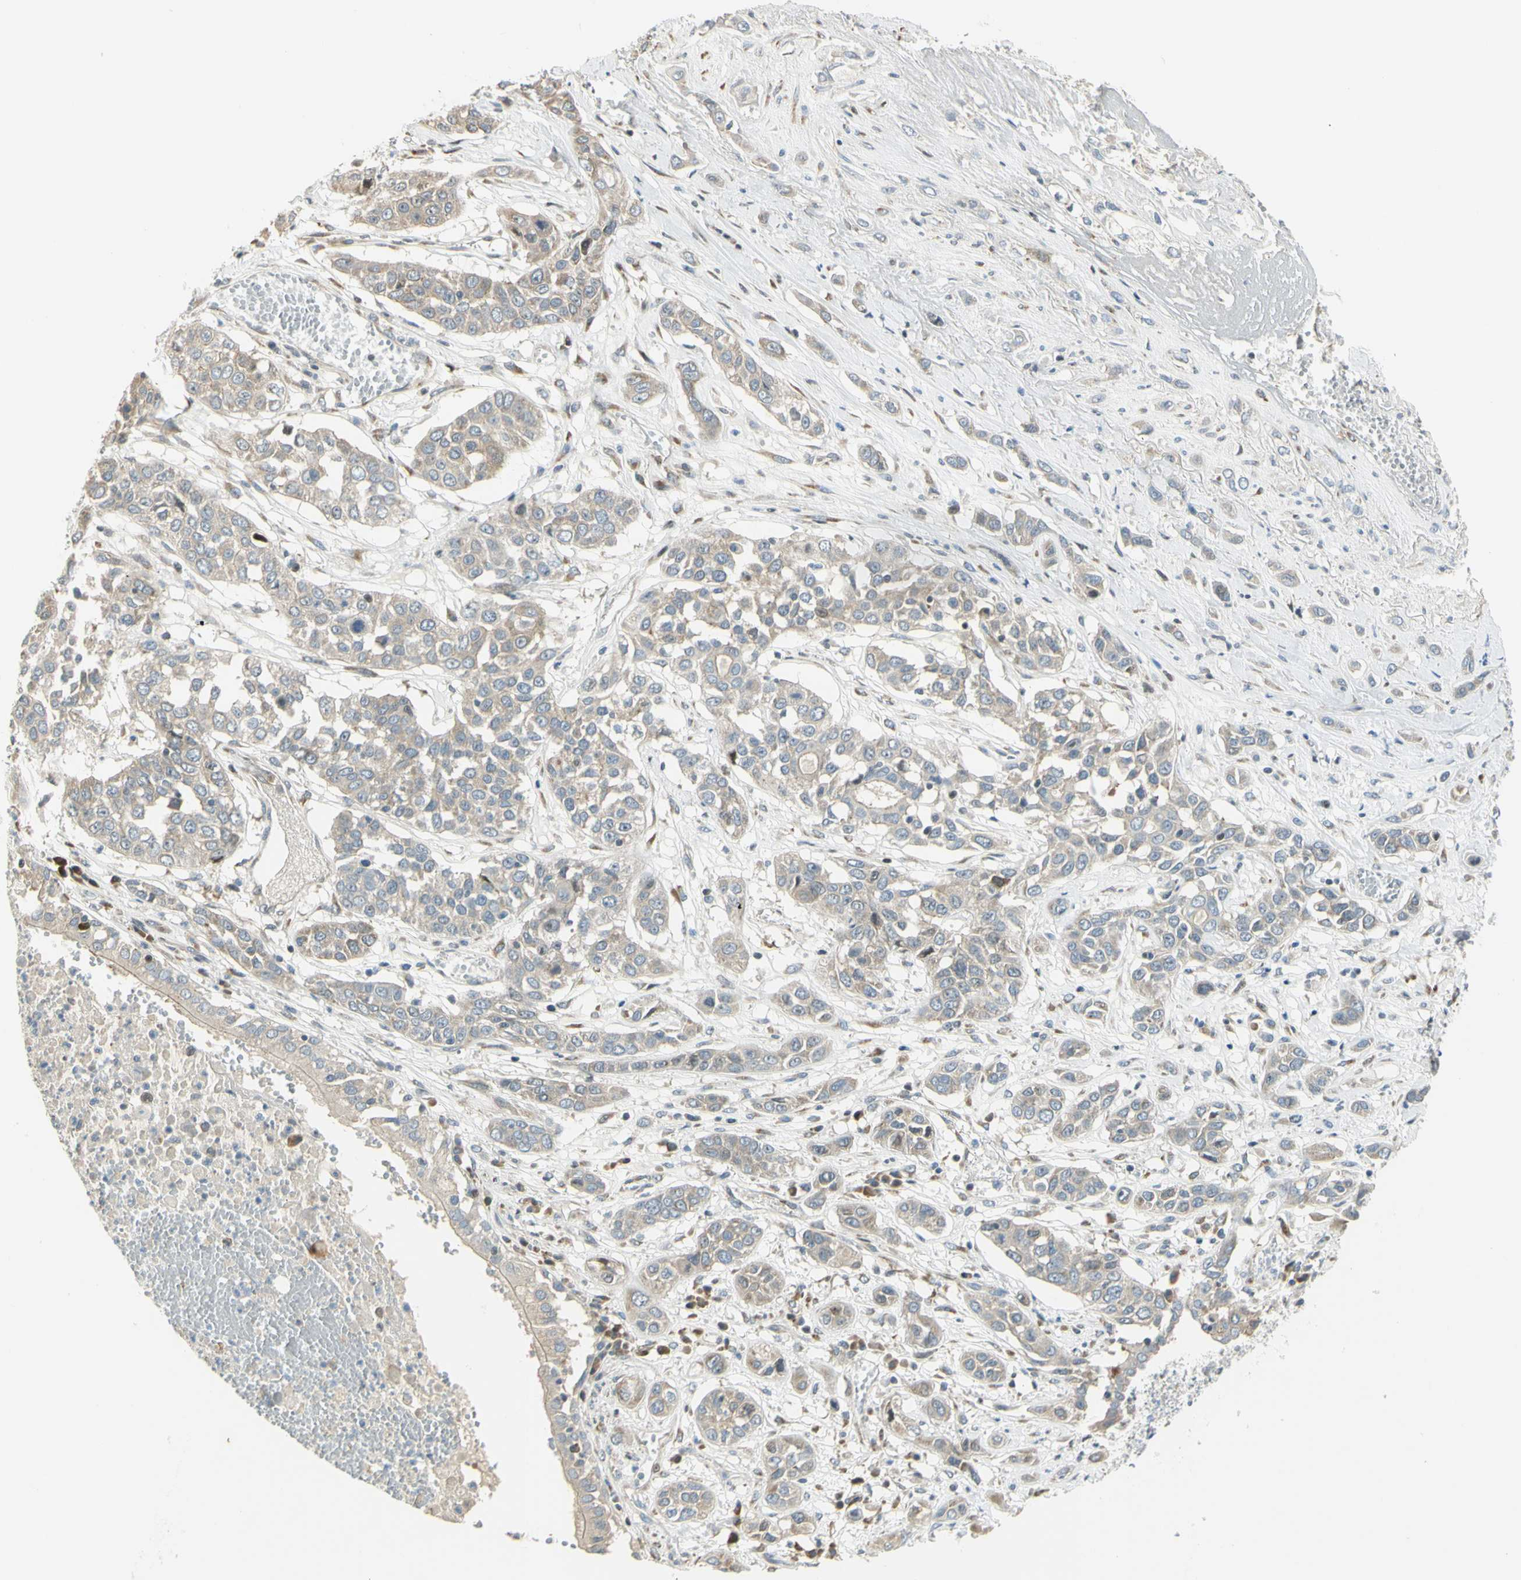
{"staining": {"intensity": "weak", "quantity": "25%-75%", "location": "cytoplasmic/membranous"}, "tissue": "lung cancer", "cell_type": "Tumor cells", "image_type": "cancer", "snomed": [{"axis": "morphology", "description": "Squamous cell carcinoma, NOS"}, {"axis": "topography", "description": "Lung"}], "caption": "Immunohistochemical staining of human lung cancer (squamous cell carcinoma) reveals low levels of weak cytoplasmic/membranous protein staining in about 25%-75% of tumor cells.", "gene": "NPDC1", "patient": {"sex": "male", "age": 71}}